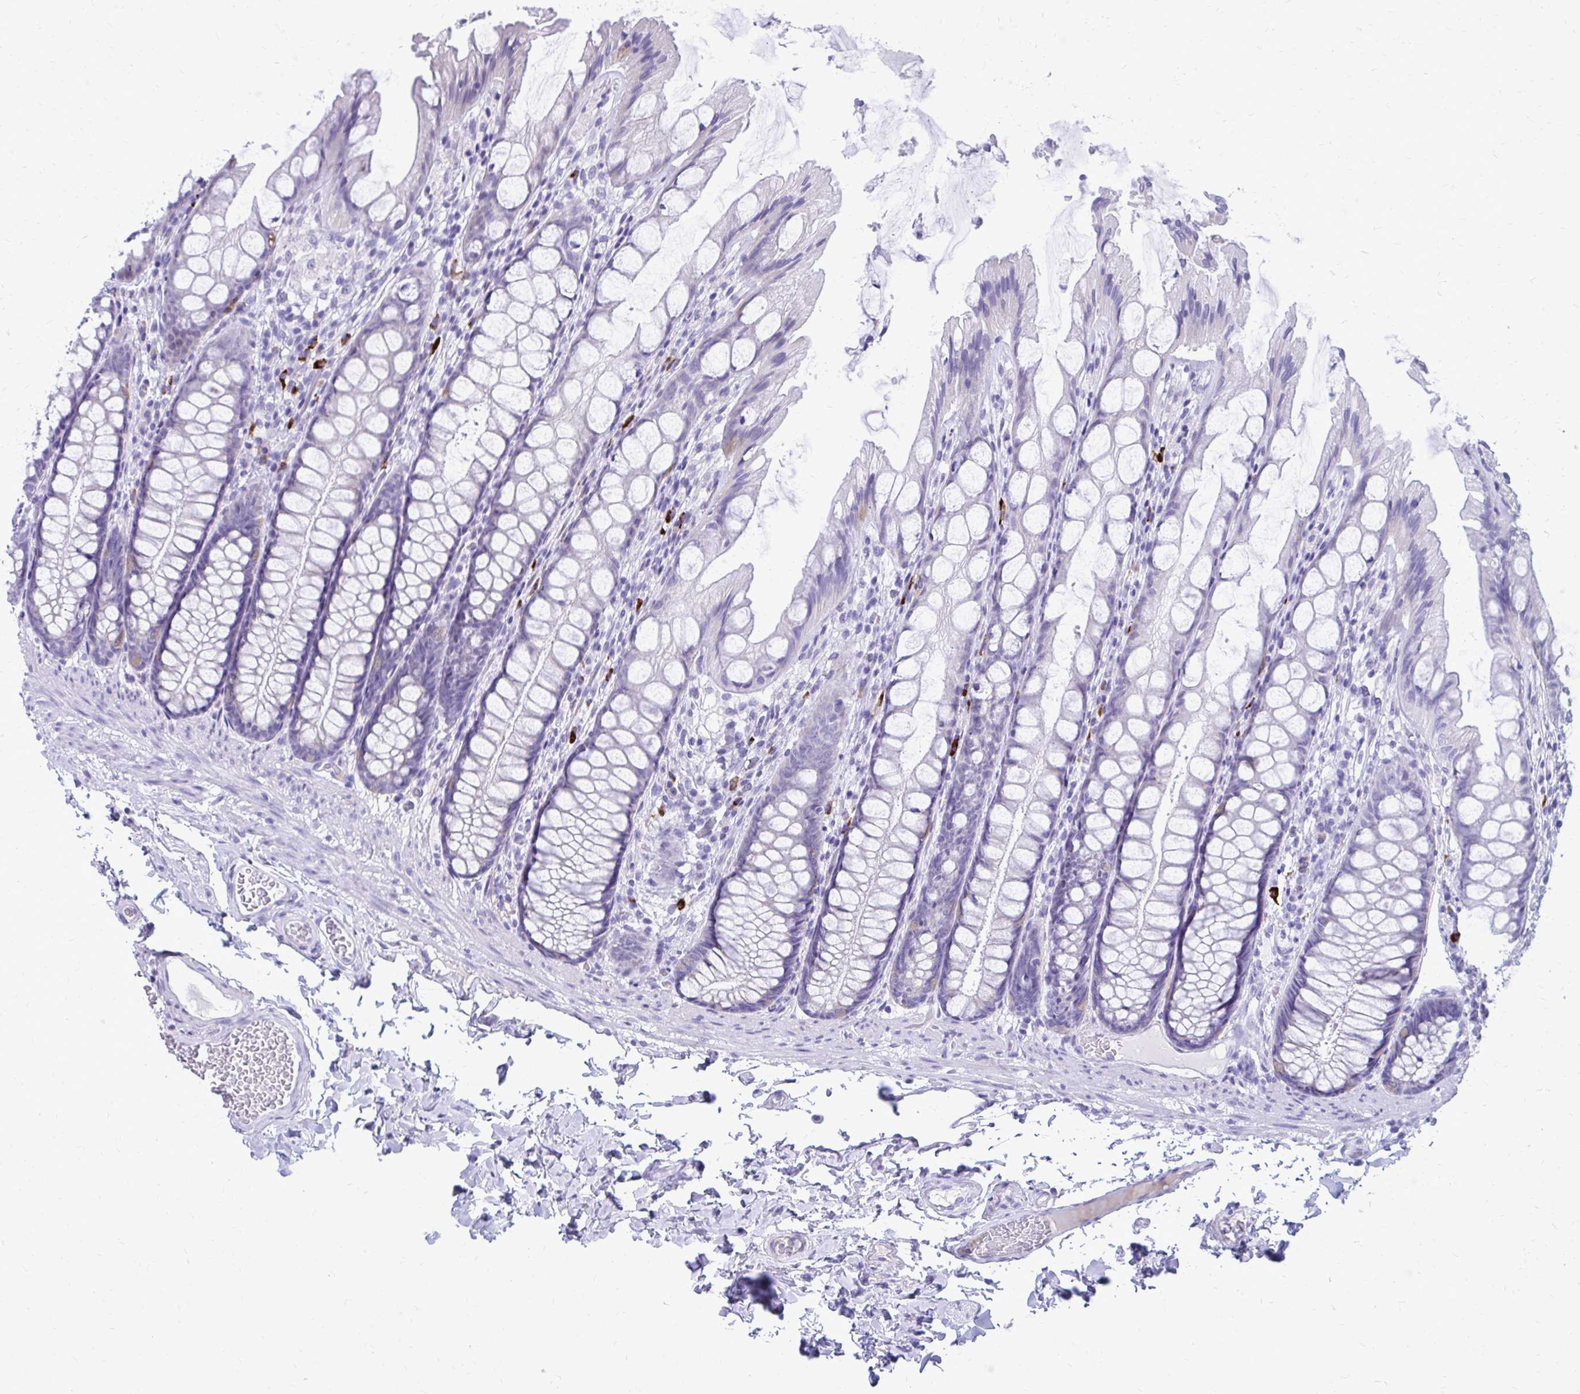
{"staining": {"intensity": "negative", "quantity": "none", "location": "none"}, "tissue": "colon", "cell_type": "Endothelial cells", "image_type": "normal", "snomed": [{"axis": "morphology", "description": "Normal tissue, NOS"}, {"axis": "topography", "description": "Colon"}], "caption": "Immunohistochemistry photomicrograph of unremarkable colon: human colon stained with DAB (3,3'-diaminobenzidine) reveals no significant protein positivity in endothelial cells. The staining is performed using DAB (3,3'-diaminobenzidine) brown chromogen with nuclei counter-stained in using hematoxylin.", "gene": "SATL1", "patient": {"sex": "male", "age": 47}}